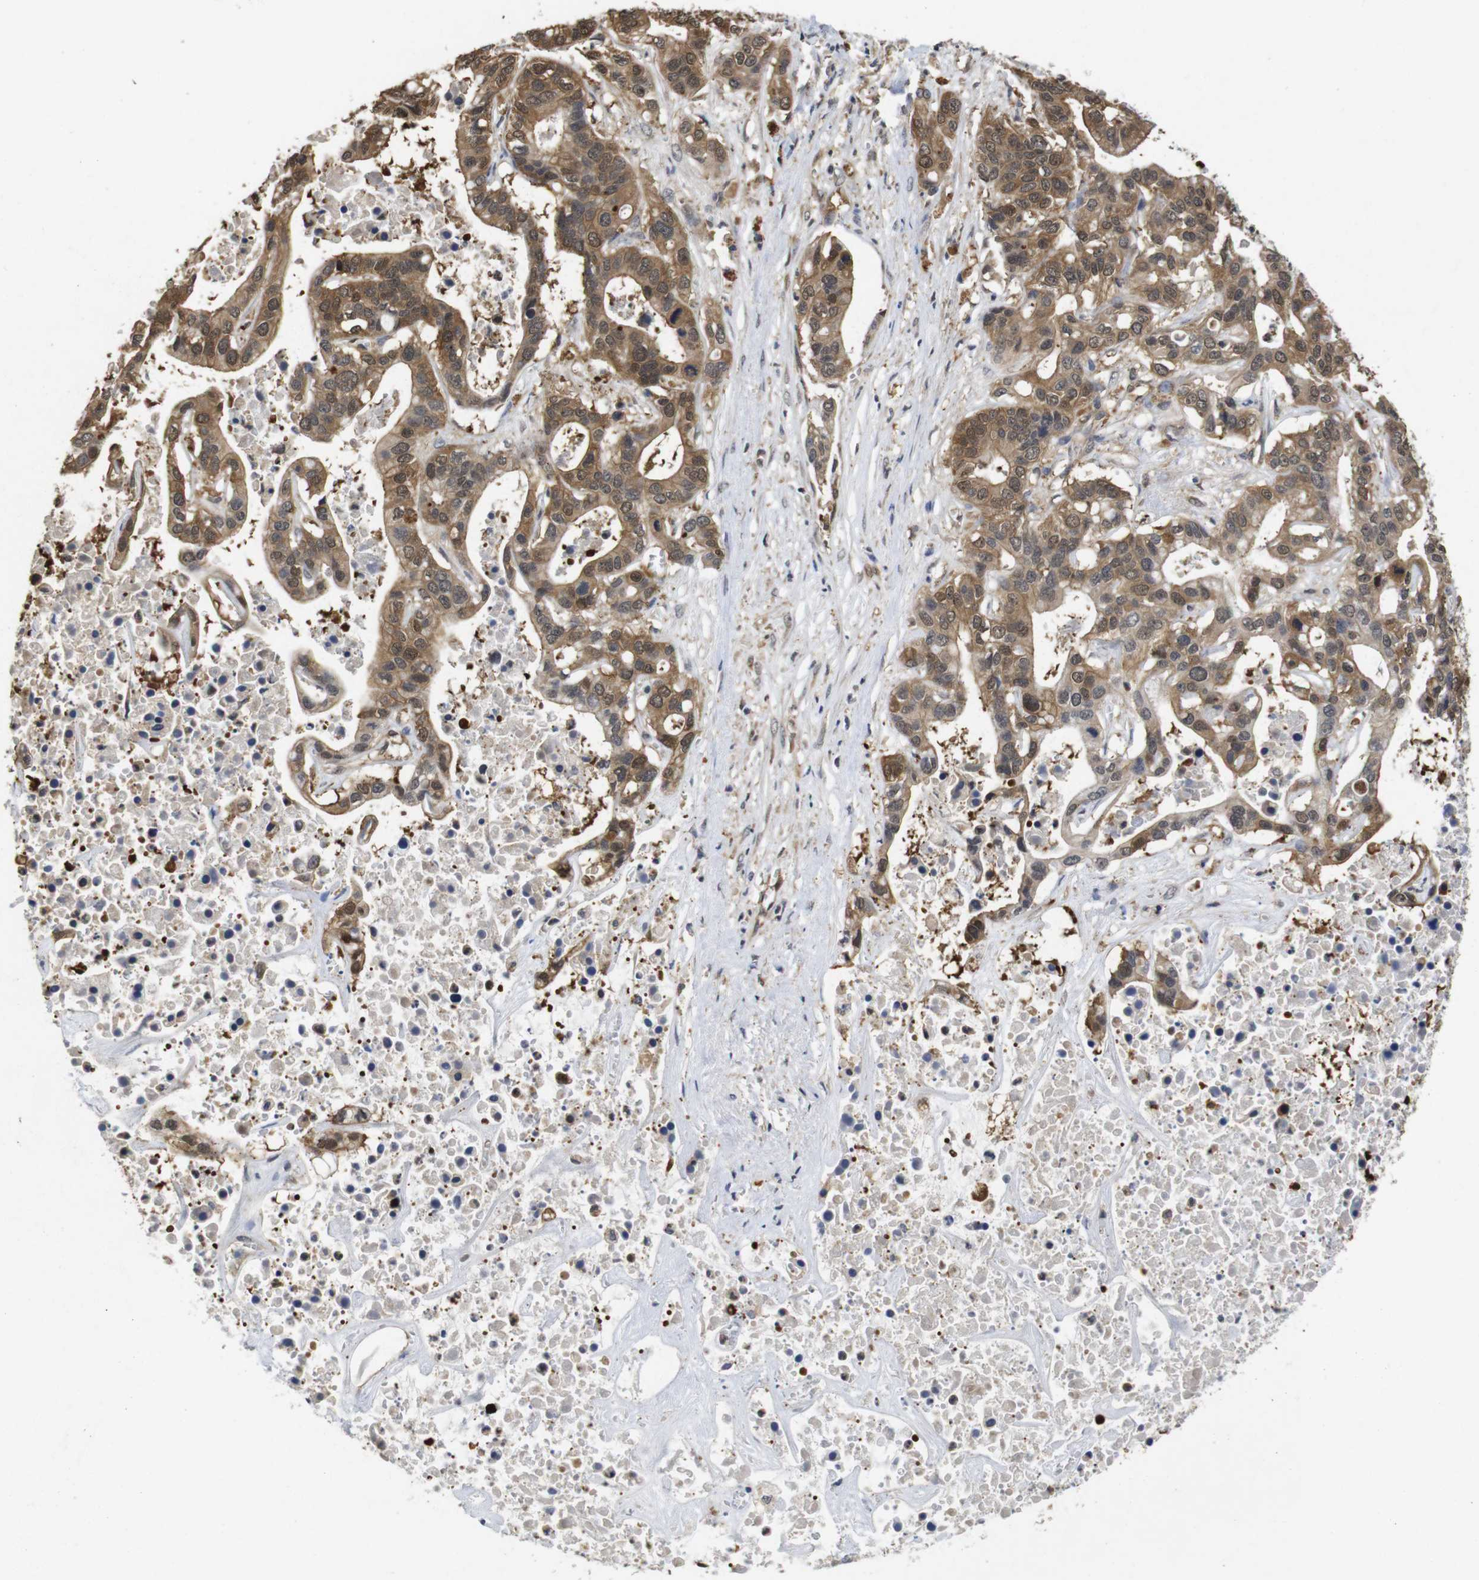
{"staining": {"intensity": "moderate", "quantity": ">75%", "location": "cytoplasmic/membranous,nuclear"}, "tissue": "liver cancer", "cell_type": "Tumor cells", "image_type": "cancer", "snomed": [{"axis": "morphology", "description": "Cholangiocarcinoma"}, {"axis": "topography", "description": "Liver"}], "caption": "A medium amount of moderate cytoplasmic/membranous and nuclear staining is appreciated in approximately >75% of tumor cells in liver cholangiocarcinoma tissue.", "gene": "SUMO3", "patient": {"sex": "female", "age": 65}}